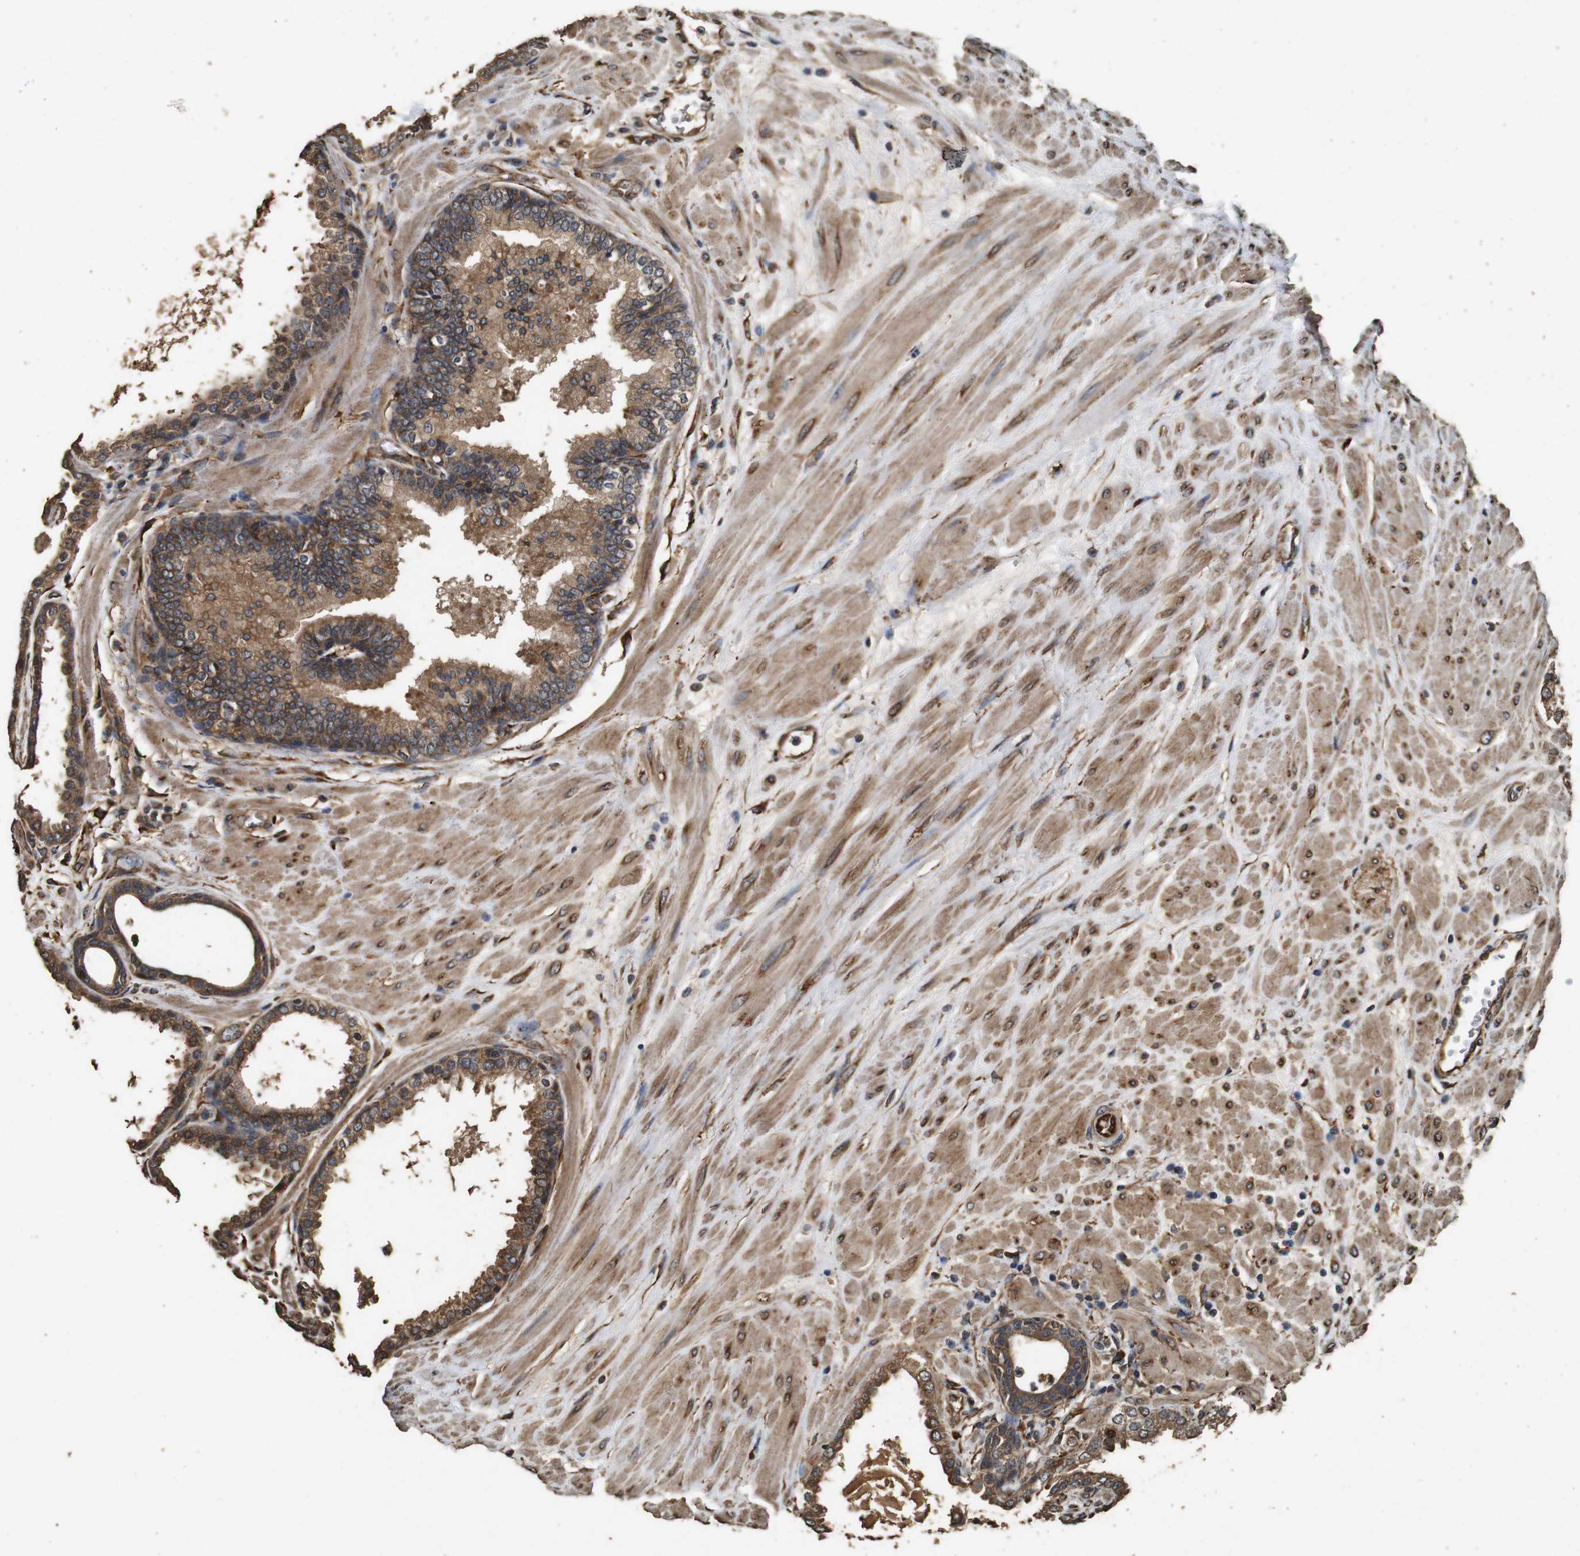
{"staining": {"intensity": "moderate", "quantity": ">75%", "location": "cytoplasmic/membranous"}, "tissue": "prostate", "cell_type": "Glandular cells", "image_type": "normal", "snomed": [{"axis": "morphology", "description": "Normal tissue, NOS"}, {"axis": "topography", "description": "Prostate"}], "caption": "Human prostate stained with a brown dye reveals moderate cytoplasmic/membranous positive positivity in about >75% of glandular cells.", "gene": "CNPY4", "patient": {"sex": "male", "age": 51}}